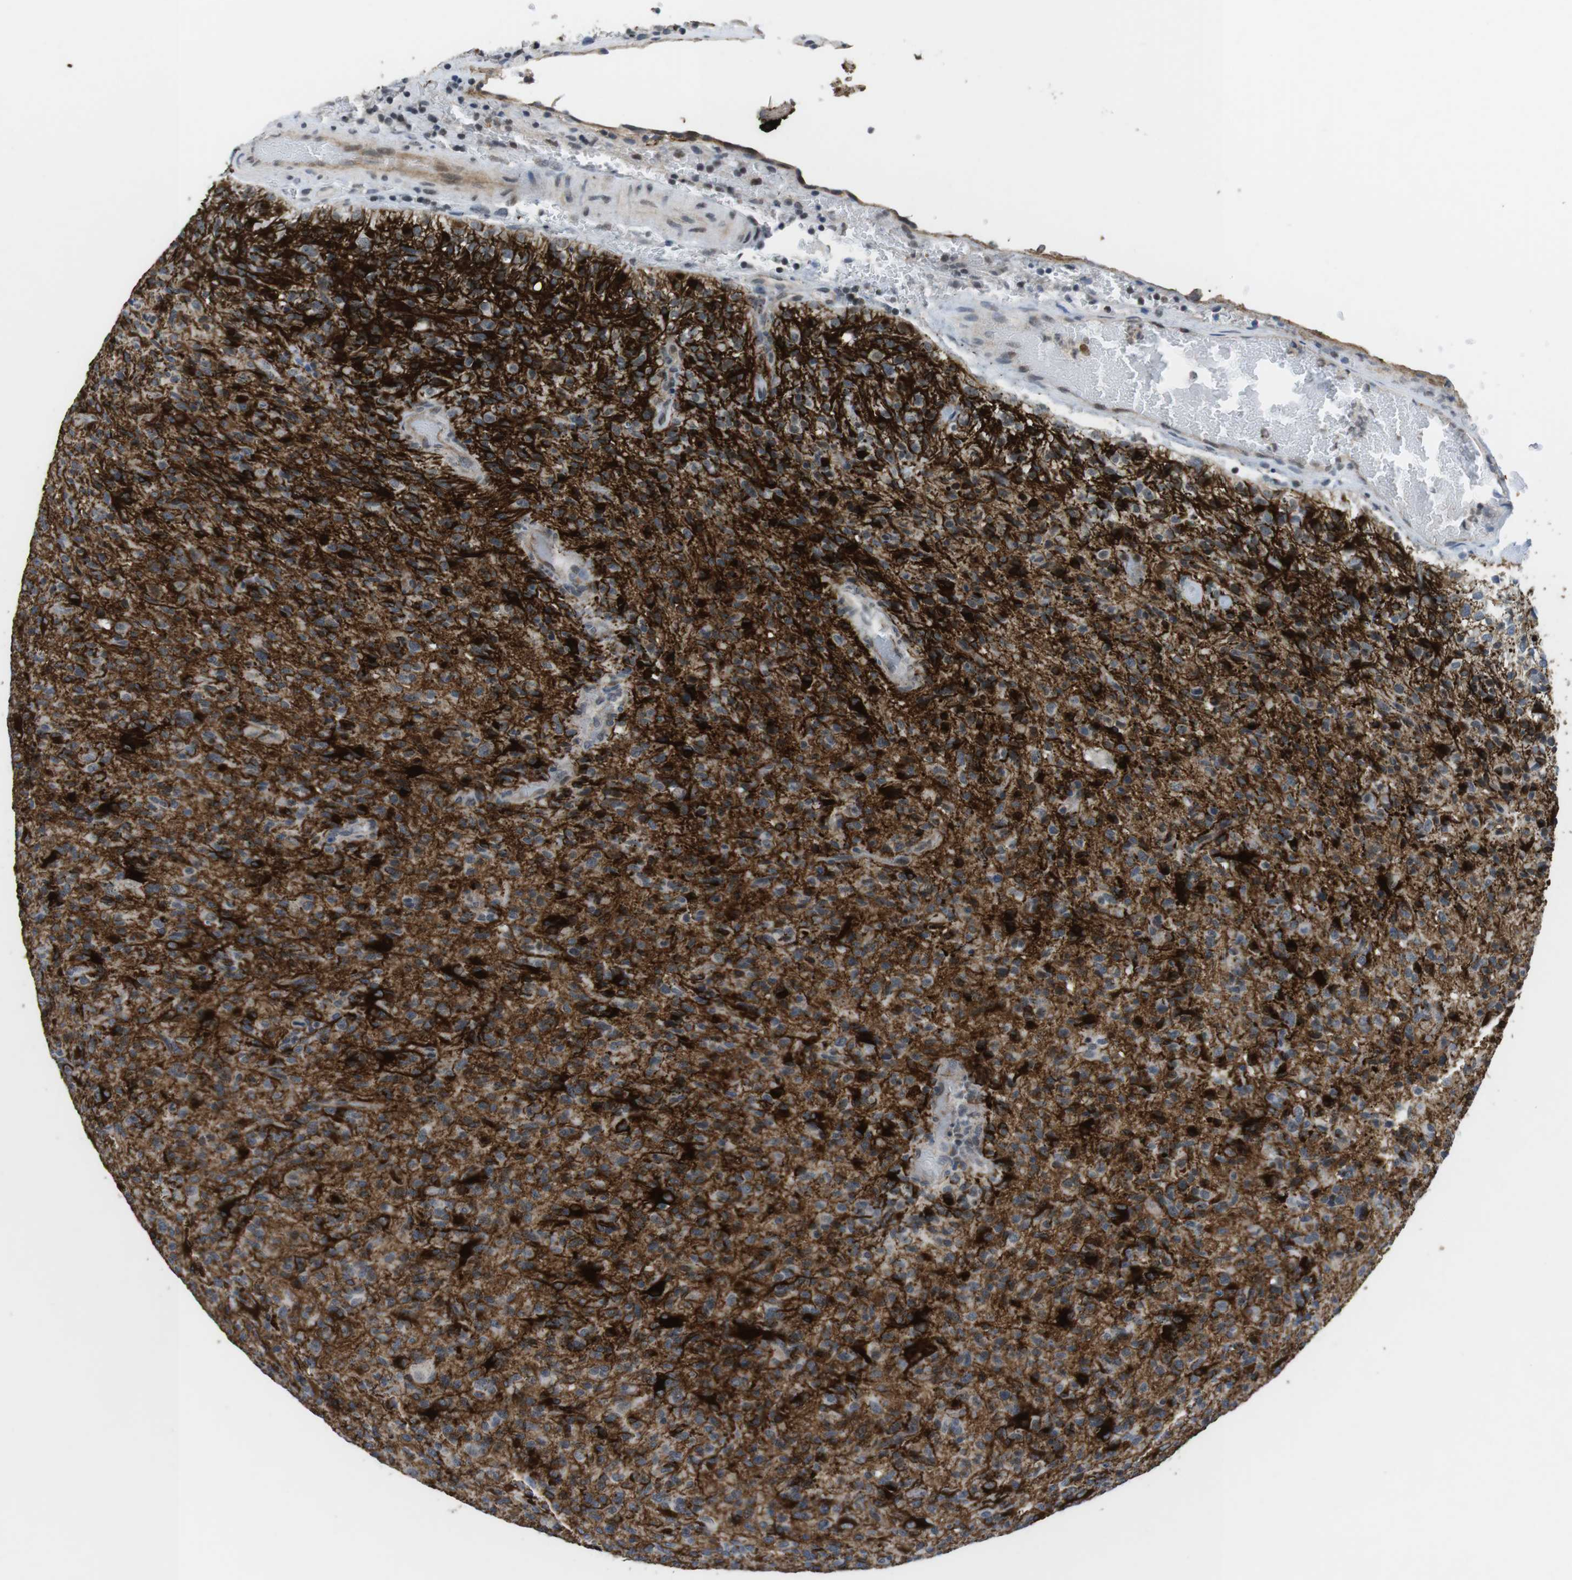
{"staining": {"intensity": "moderate", "quantity": "25%-75%", "location": "cytoplasmic/membranous"}, "tissue": "glioma", "cell_type": "Tumor cells", "image_type": "cancer", "snomed": [{"axis": "morphology", "description": "Glioma, malignant, High grade"}, {"axis": "topography", "description": "Brain"}], "caption": "Human glioma stained with a brown dye displays moderate cytoplasmic/membranous positive expression in about 25%-75% of tumor cells.", "gene": "NECTIN1", "patient": {"sex": "male", "age": 71}}